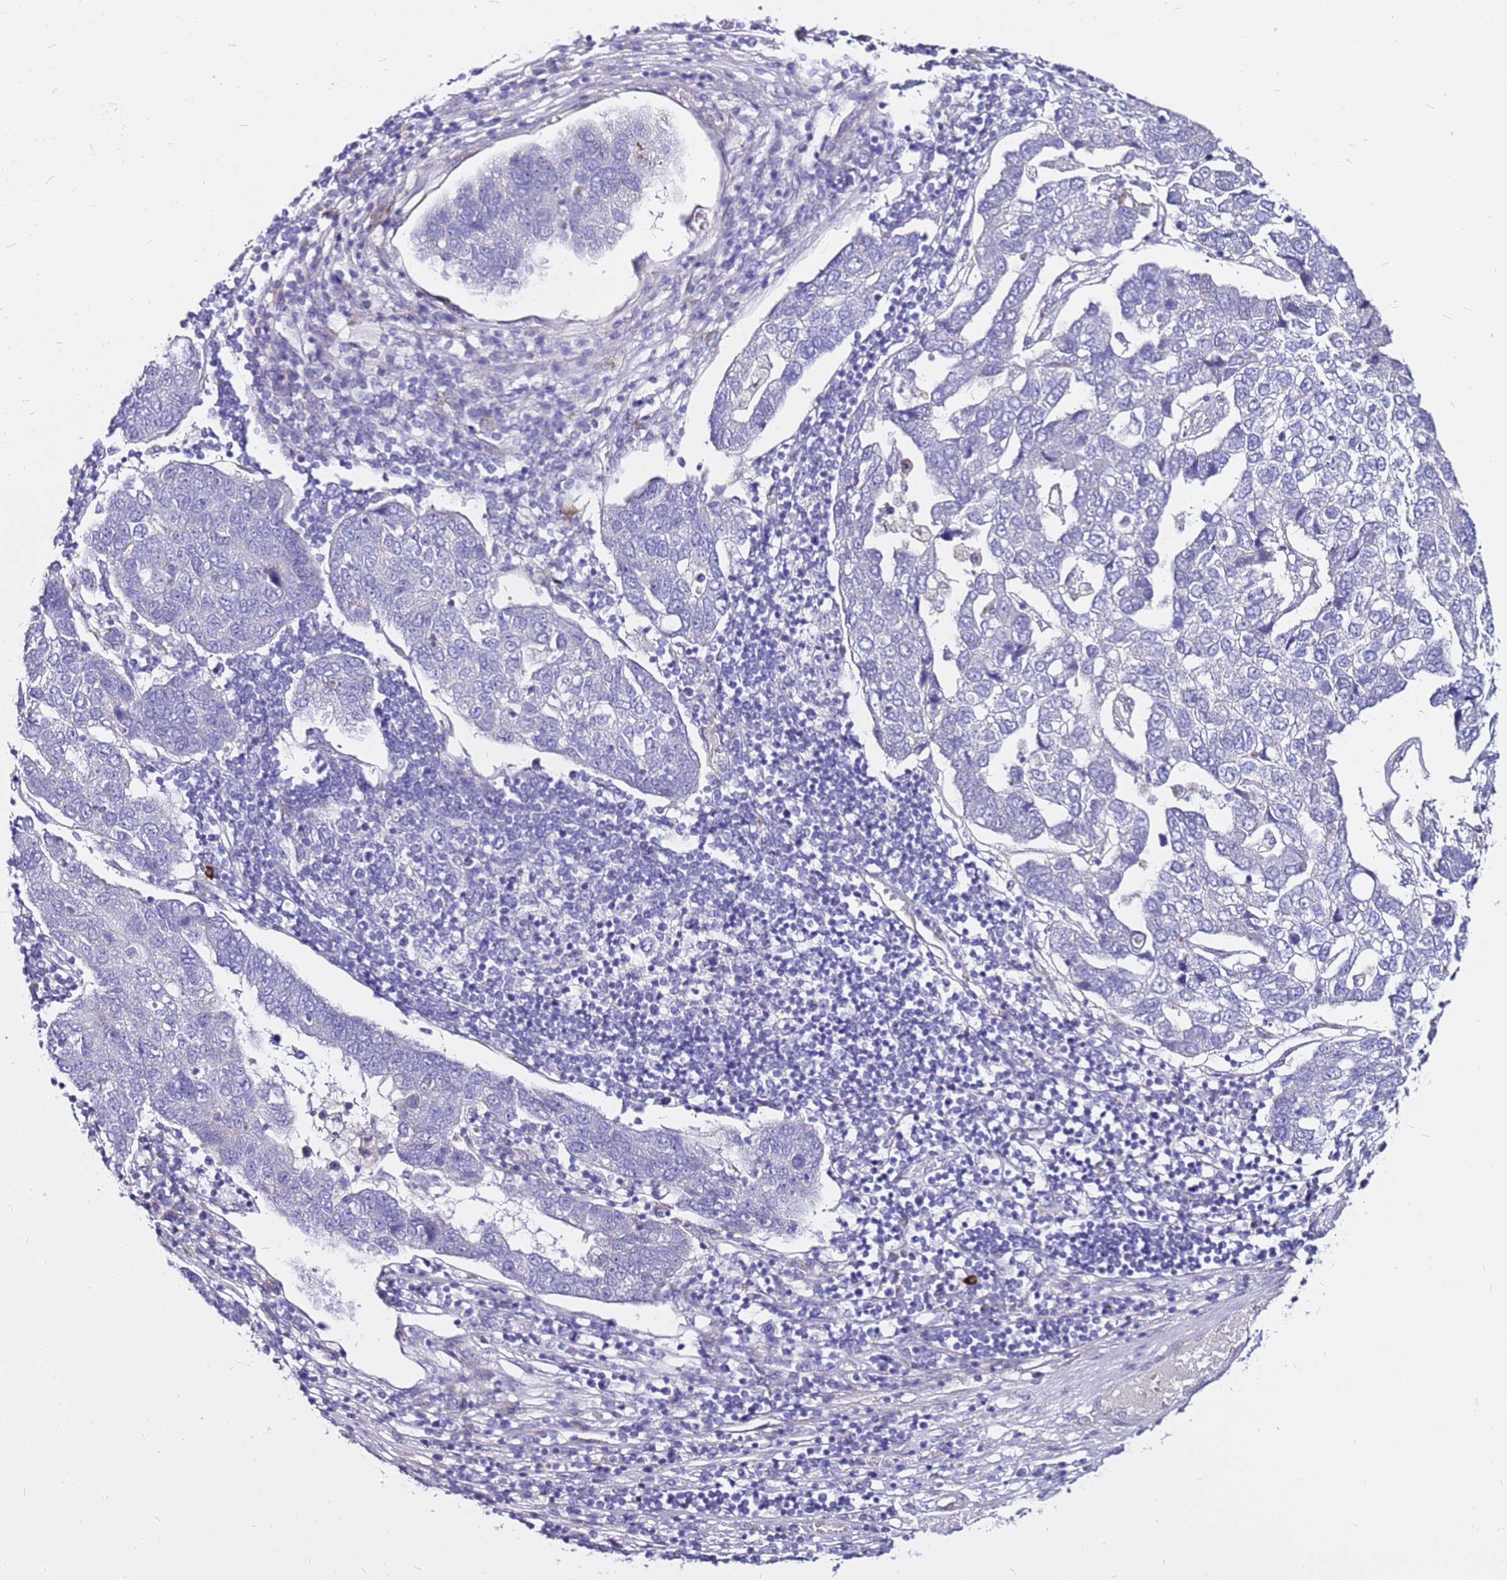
{"staining": {"intensity": "negative", "quantity": "none", "location": "none"}, "tissue": "pancreatic cancer", "cell_type": "Tumor cells", "image_type": "cancer", "snomed": [{"axis": "morphology", "description": "Adenocarcinoma, NOS"}, {"axis": "topography", "description": "Pancreas"}], "caption": "Adenocarcinoma (pancreatic) stained for a protein using immunohistochemistry (IHC) displays no expression tumor cells.", "gene": "CASD1", "patient": {"sex": "female", "age": 61}}